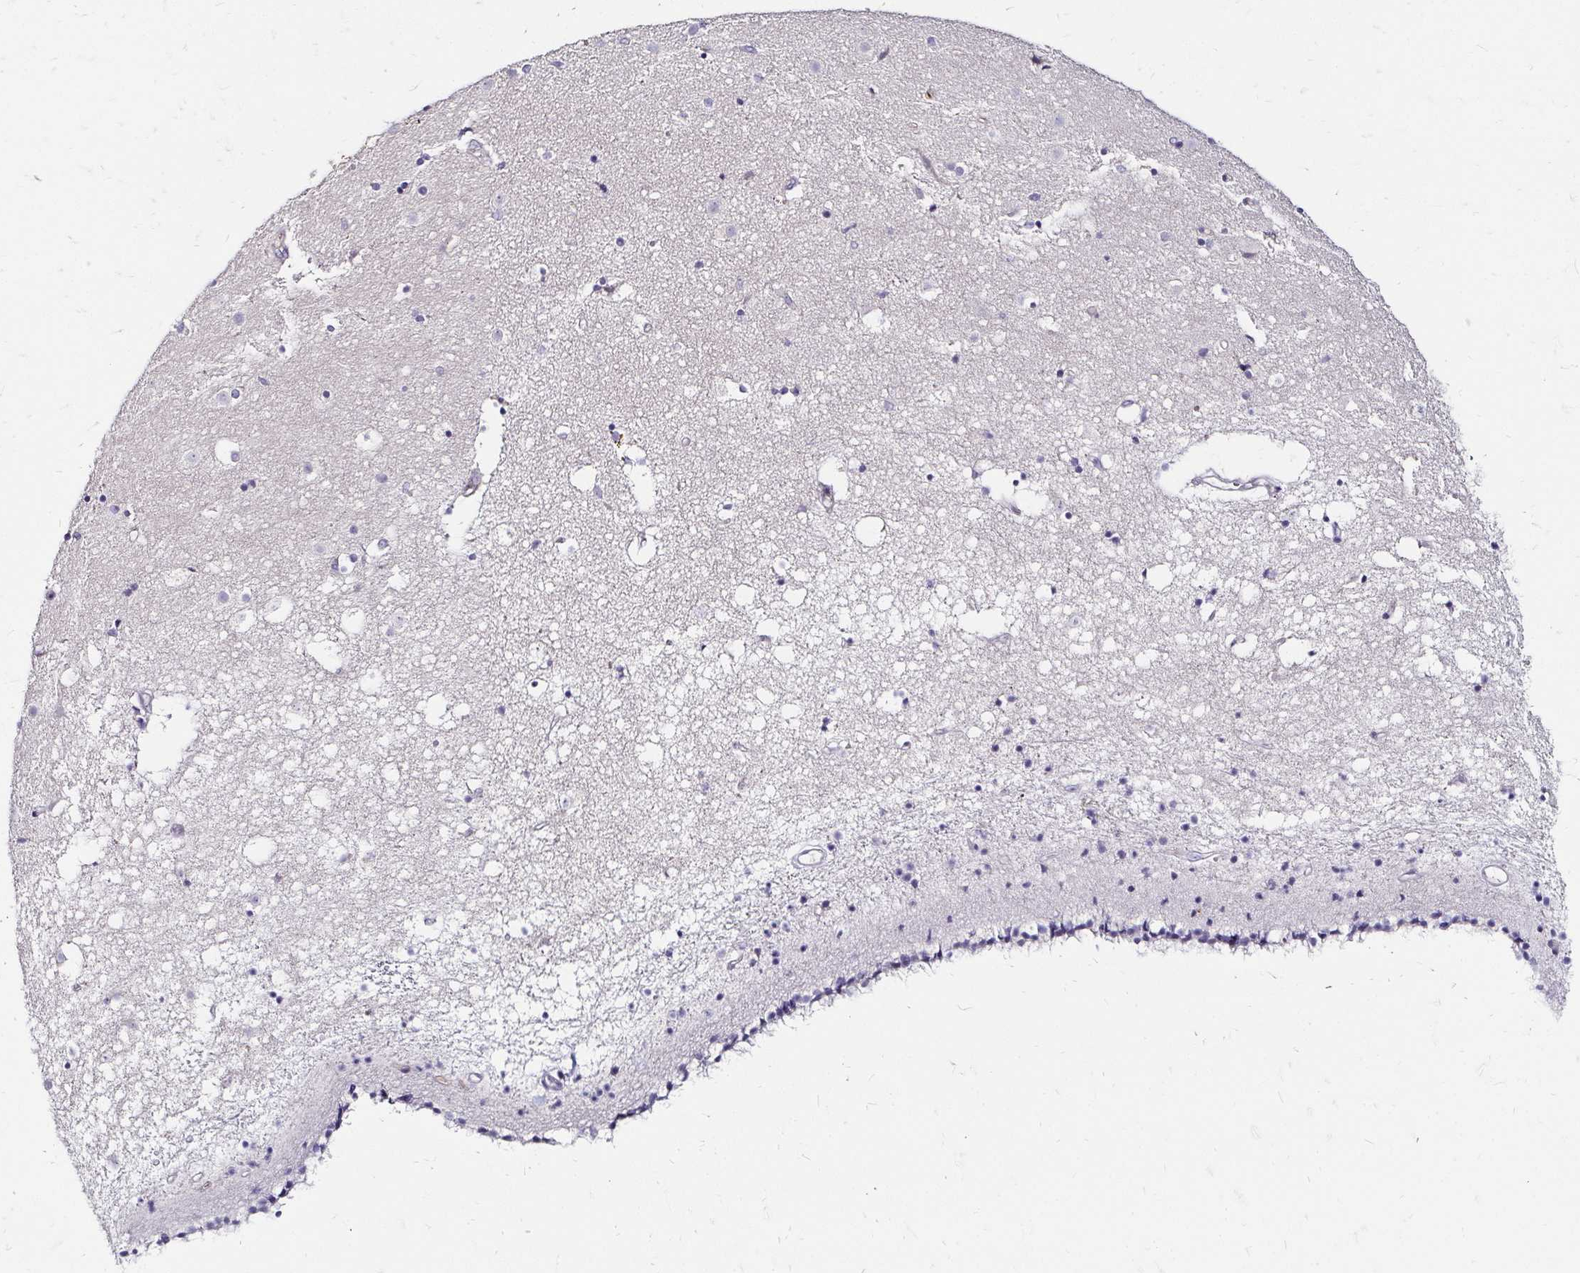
{"staining": {"intensity": "negative", "quantity": "none", "location": "none"}, "tissue": "caudate", "cell_type": "Glial cells", "image_type": "normal", "snomed": [{"axis": "morphology", "description": "Normal tissue, NOS"}, {"axis": "topography", "description": "Lateral ventricle wall"}], "caption": "Glial cells show no significant protein staining in normal caudate. (Stains: DAB immunohistochemistry with hematoxylin counter stain, Microscopy: brightfield microscopy at high magnification).", "gene": "SCG3", "patient": {"sex": "female", "age": 71}}